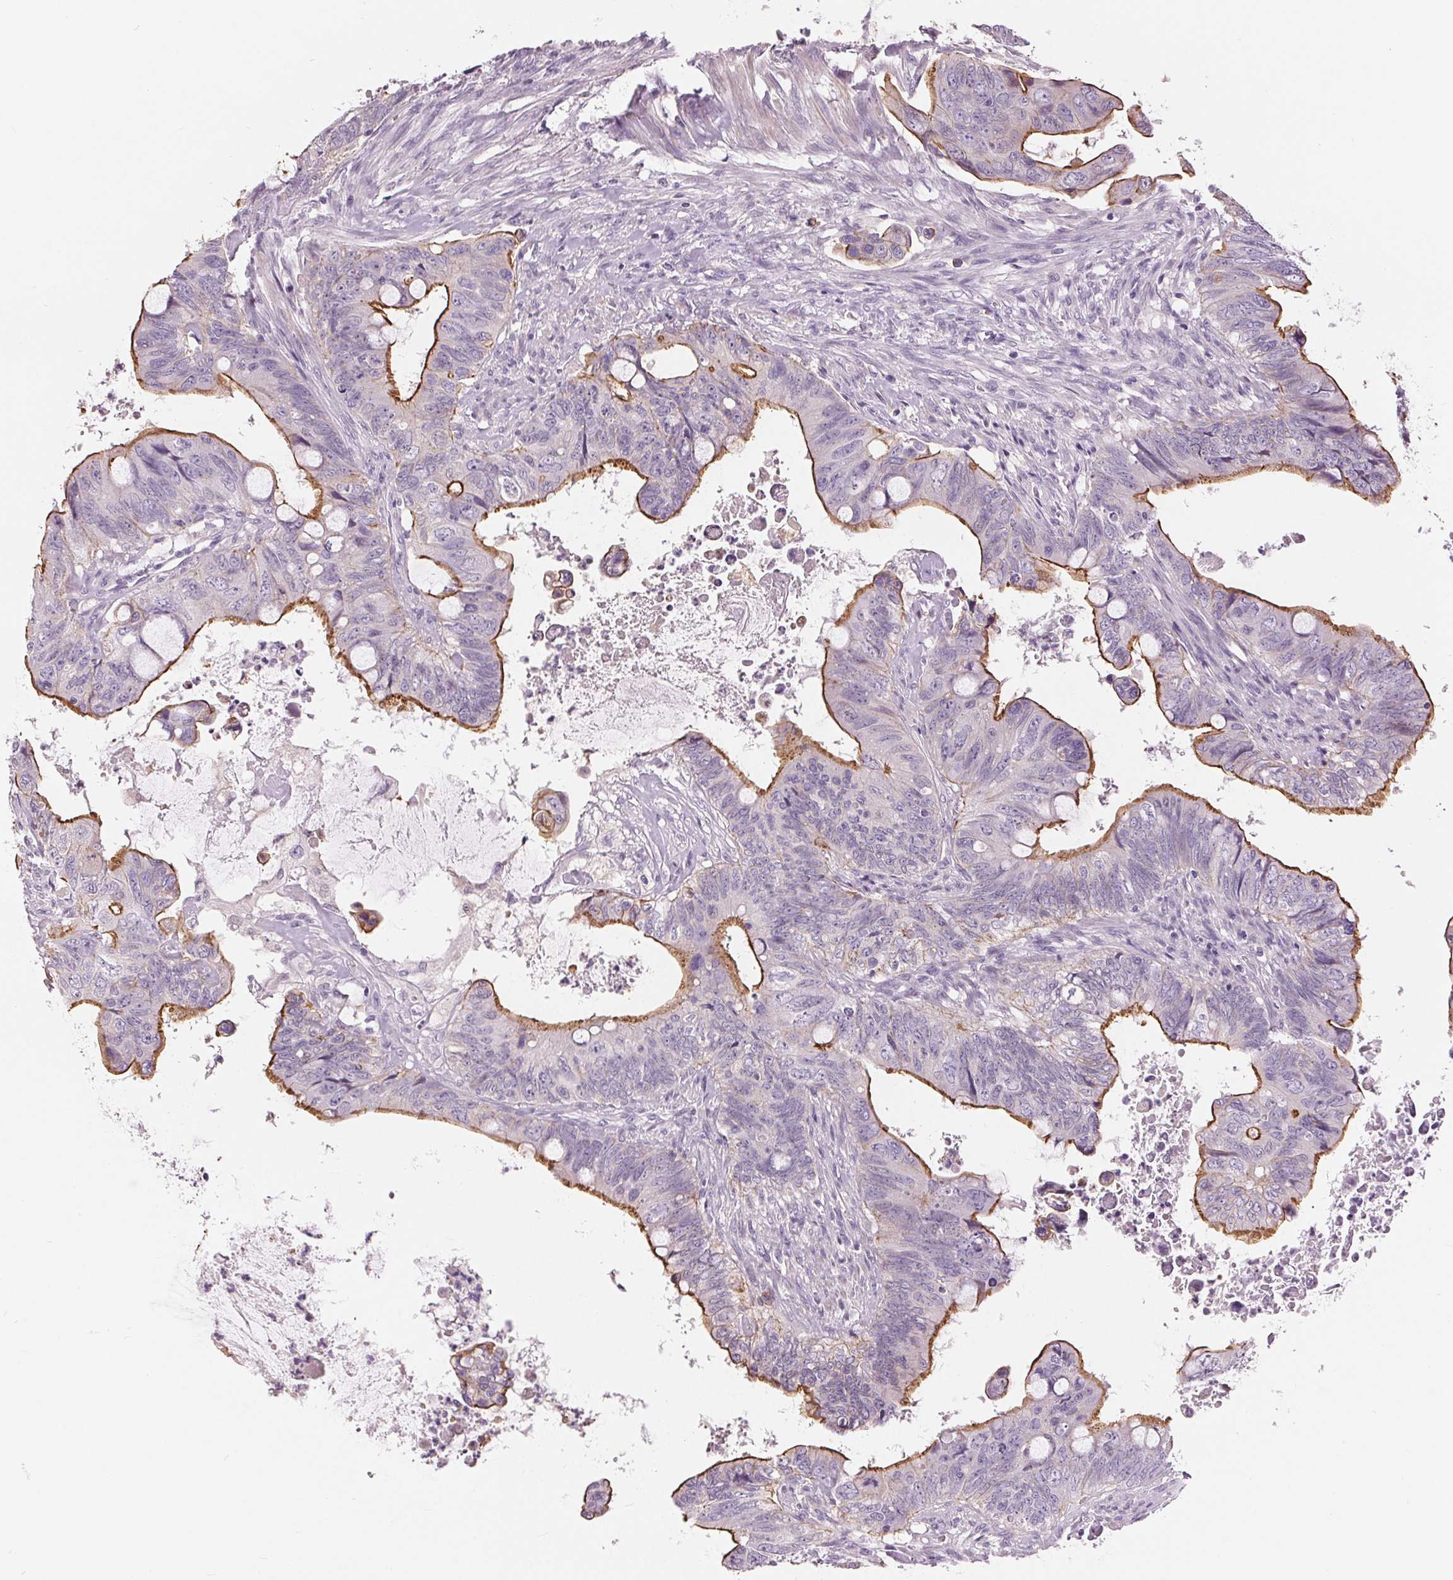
{"staining": {"intensity": "strong", "quantity": "25%-75%", "location": "cytoplasmic/membranous"}, "tissue": "colorectal cancer", "cell_type": "Tumor cells", "image_type": "cancer", "snomed": [{"axis": "morphology", "description": "Adenocarcinoma, NOS"}, {"axis": "topography", "description": "Colon"}], "caption": "Immunohistochemical staining of human colorectal adenocarcinoma reveals high levels of strong cytoplasmic/membranous expression in approximately 25%-75% of tumor cells.", "gene": "MISP", "patient": {"sex": "male", "age": 57}}